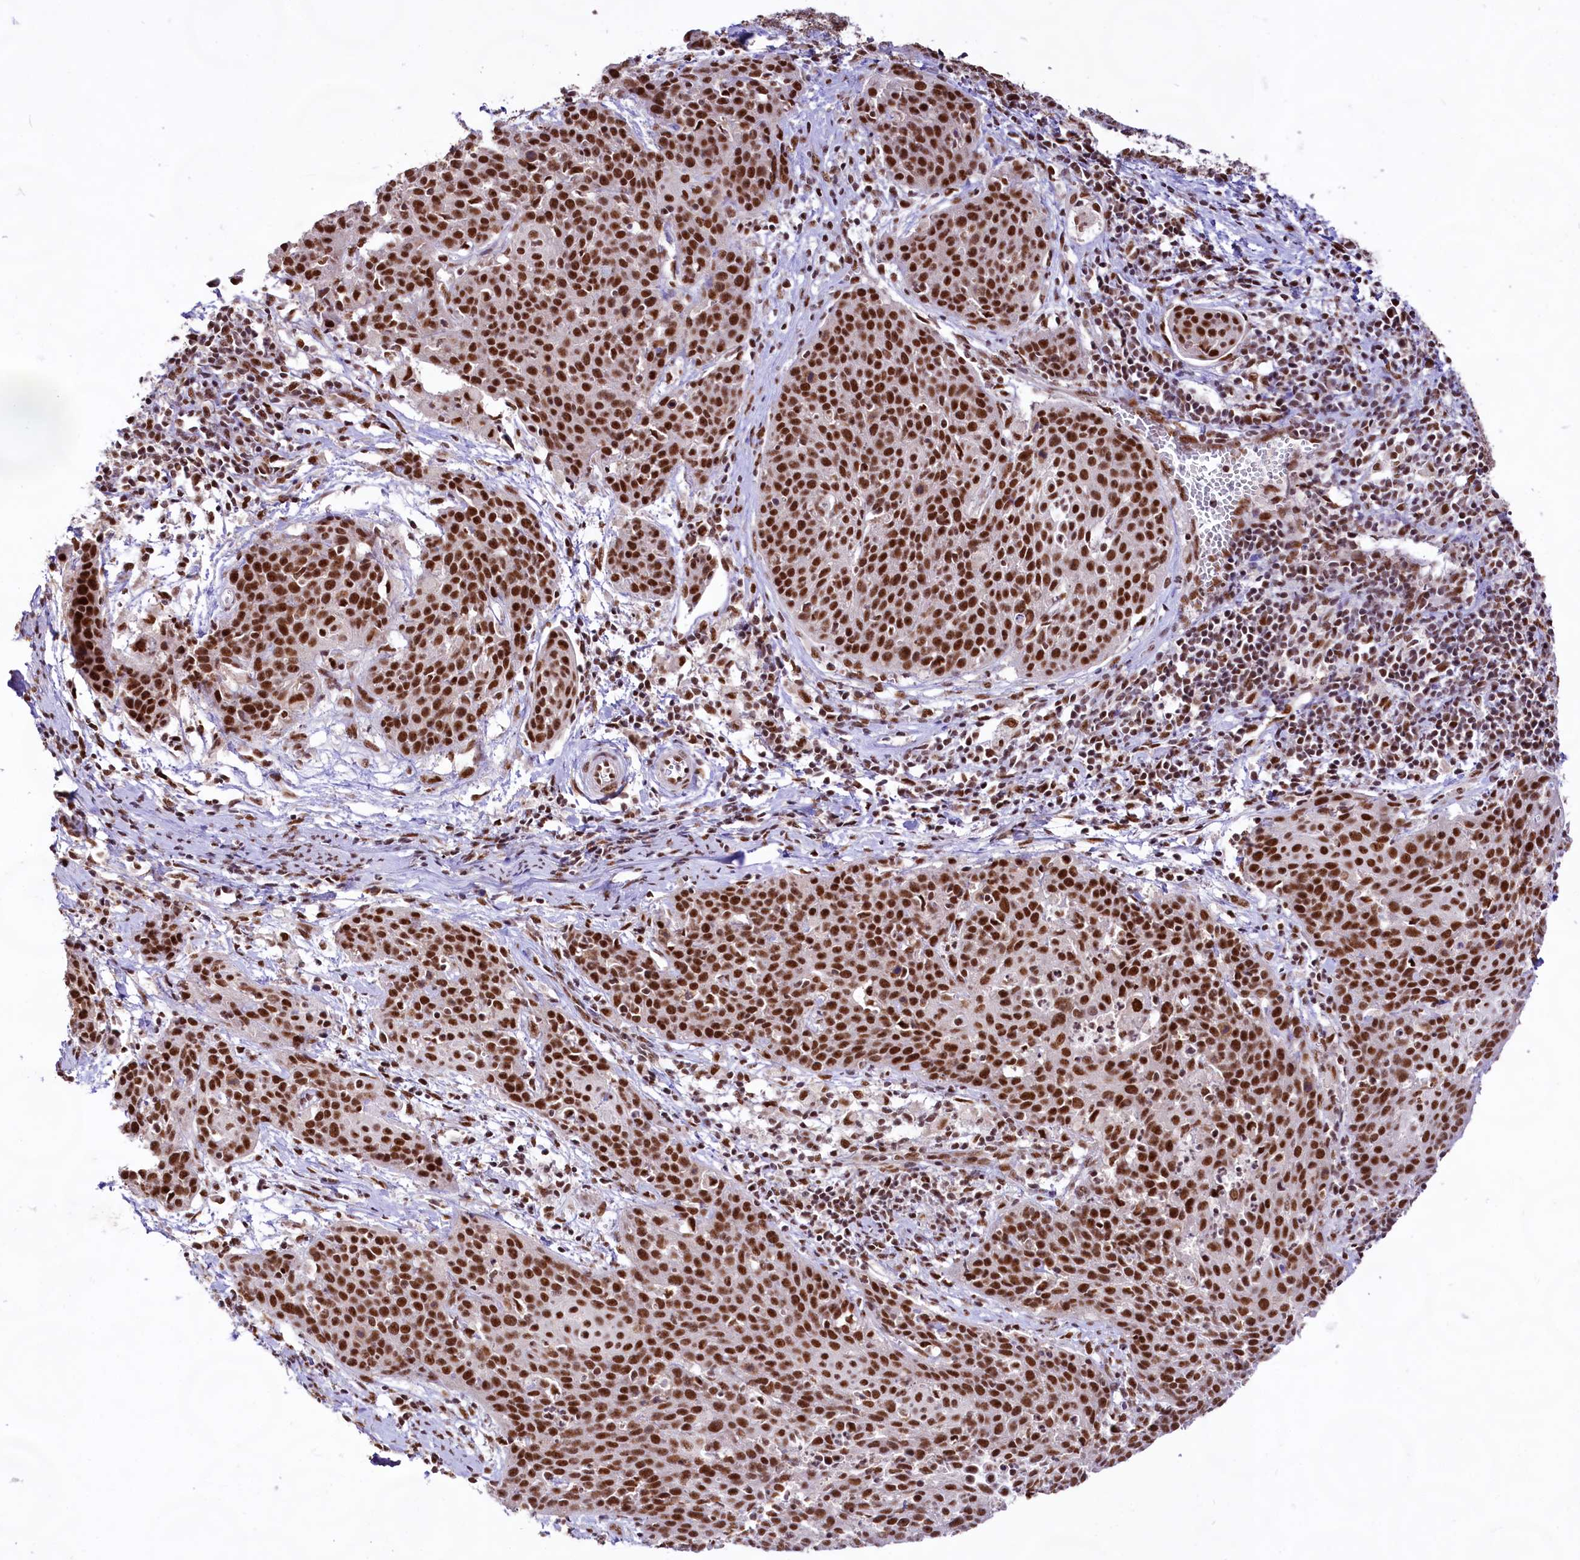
{"staining": {"intensity": "strong", "quantity": ">75%", "location": "nuclear"}, "tissue": "cervical cancer", "cell_type": "Tumor cells", "image_type": "cancer", "snomed": [{"axis": "morphology", "description": "Squamous cell carcinoma, NOS"}, {"axis": "topography", "description": "Cervix"}], "caption": "Cervical cancer stained with a protein marker displays strong staining in tumor cells.", "gene": "HIRA", "patient": {"sex": "female", "age": 38}}